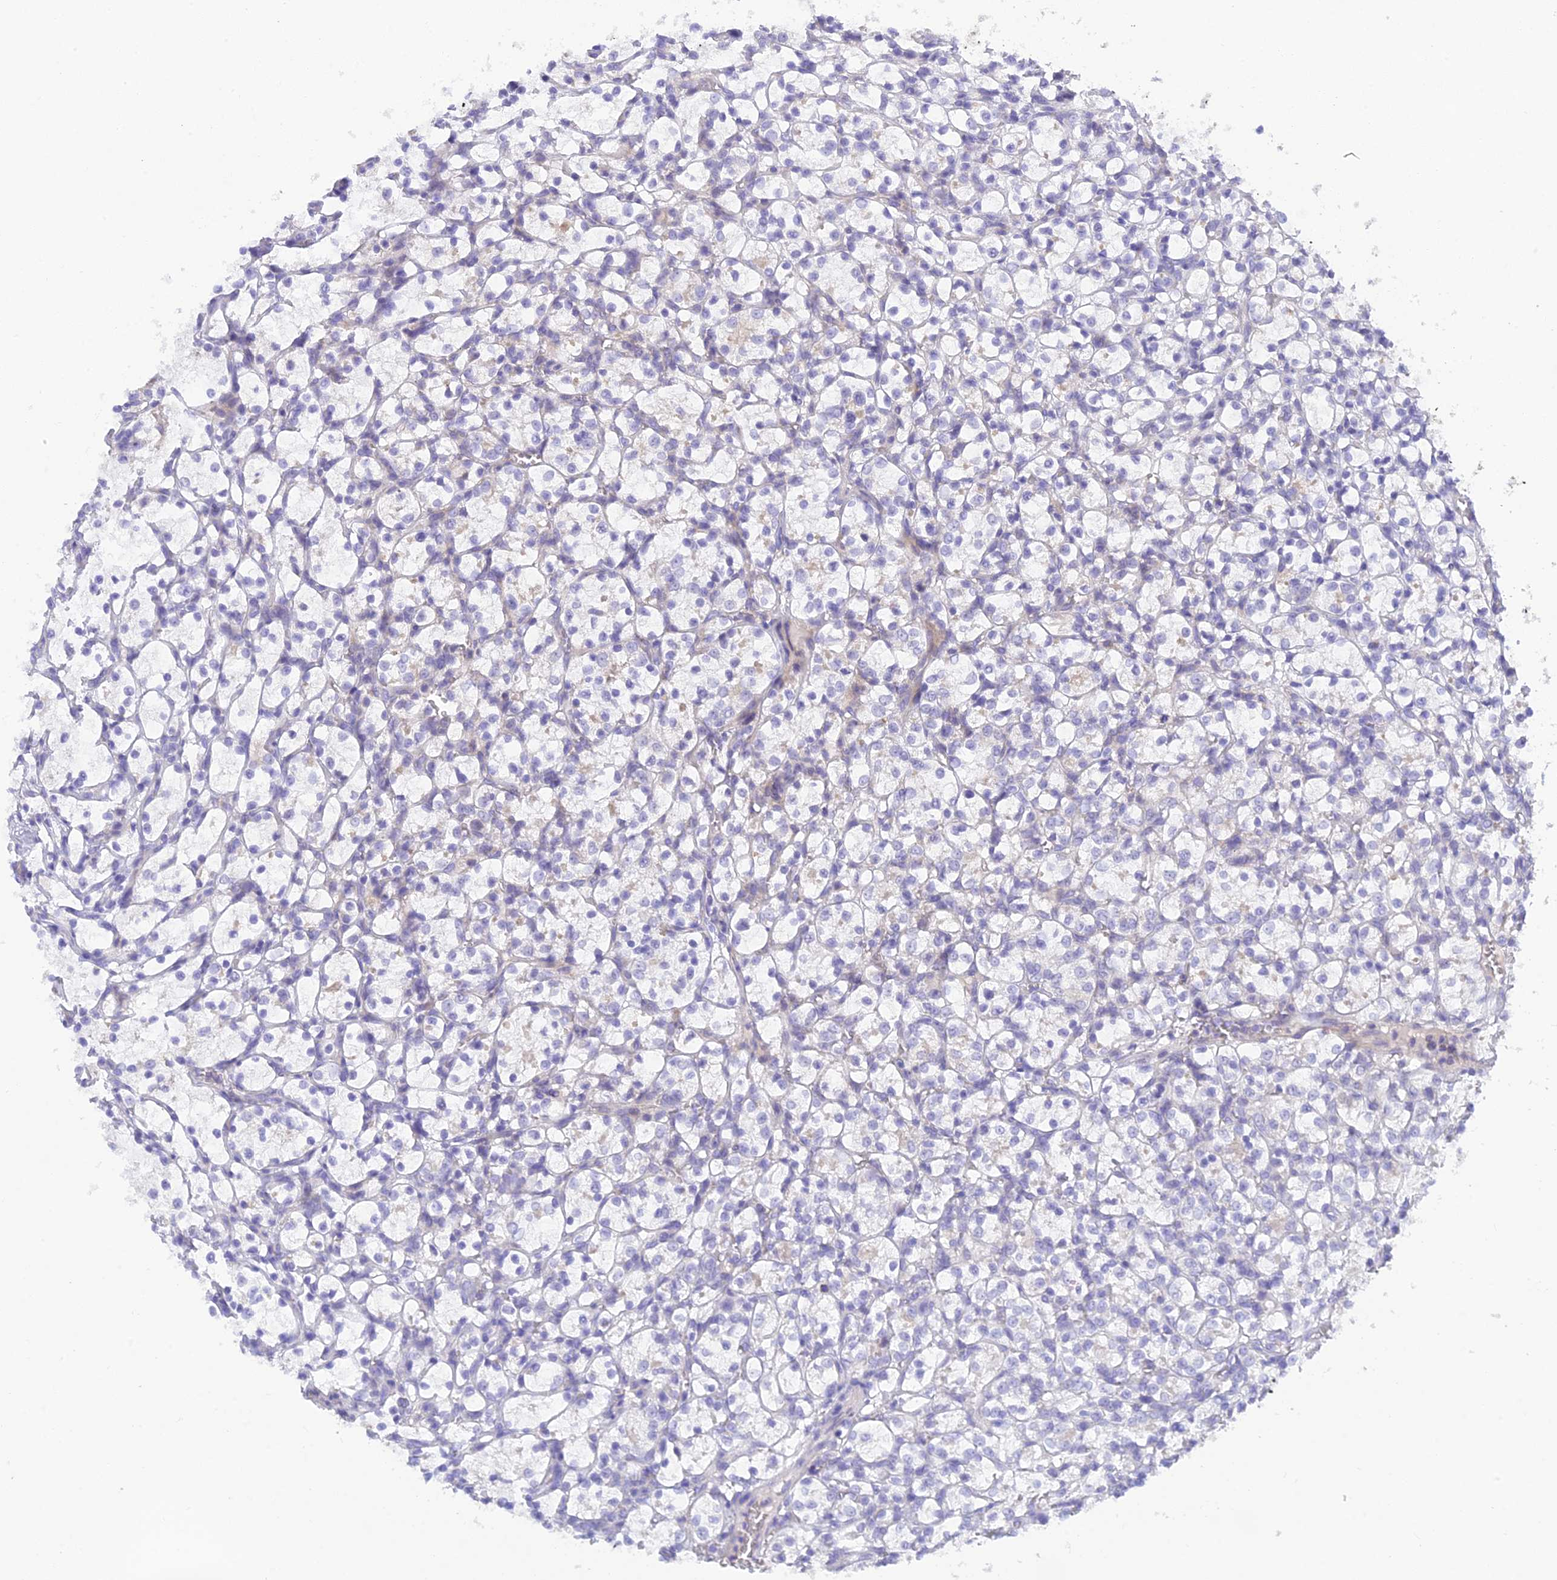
{"staining": {"intensity": "negative", "quantity": "none", "location": "none"}, "tissue": "renal cancer", "cell_type": "Tumor cells", "image_type": "cancer", "snomed": [{"axis": "morphology", "description": "Adenocarcinoma, NOS"}, {"axis": "topography", "description": "Kidney"}], "caption": "Immunohistochemistry photomicrograph of human renal adenocarcinoma stained for a protein (brown), which reveals no expression in tumor cells.", "gene": "BMT2", "patient": {"sex": "female", "age": 69}}